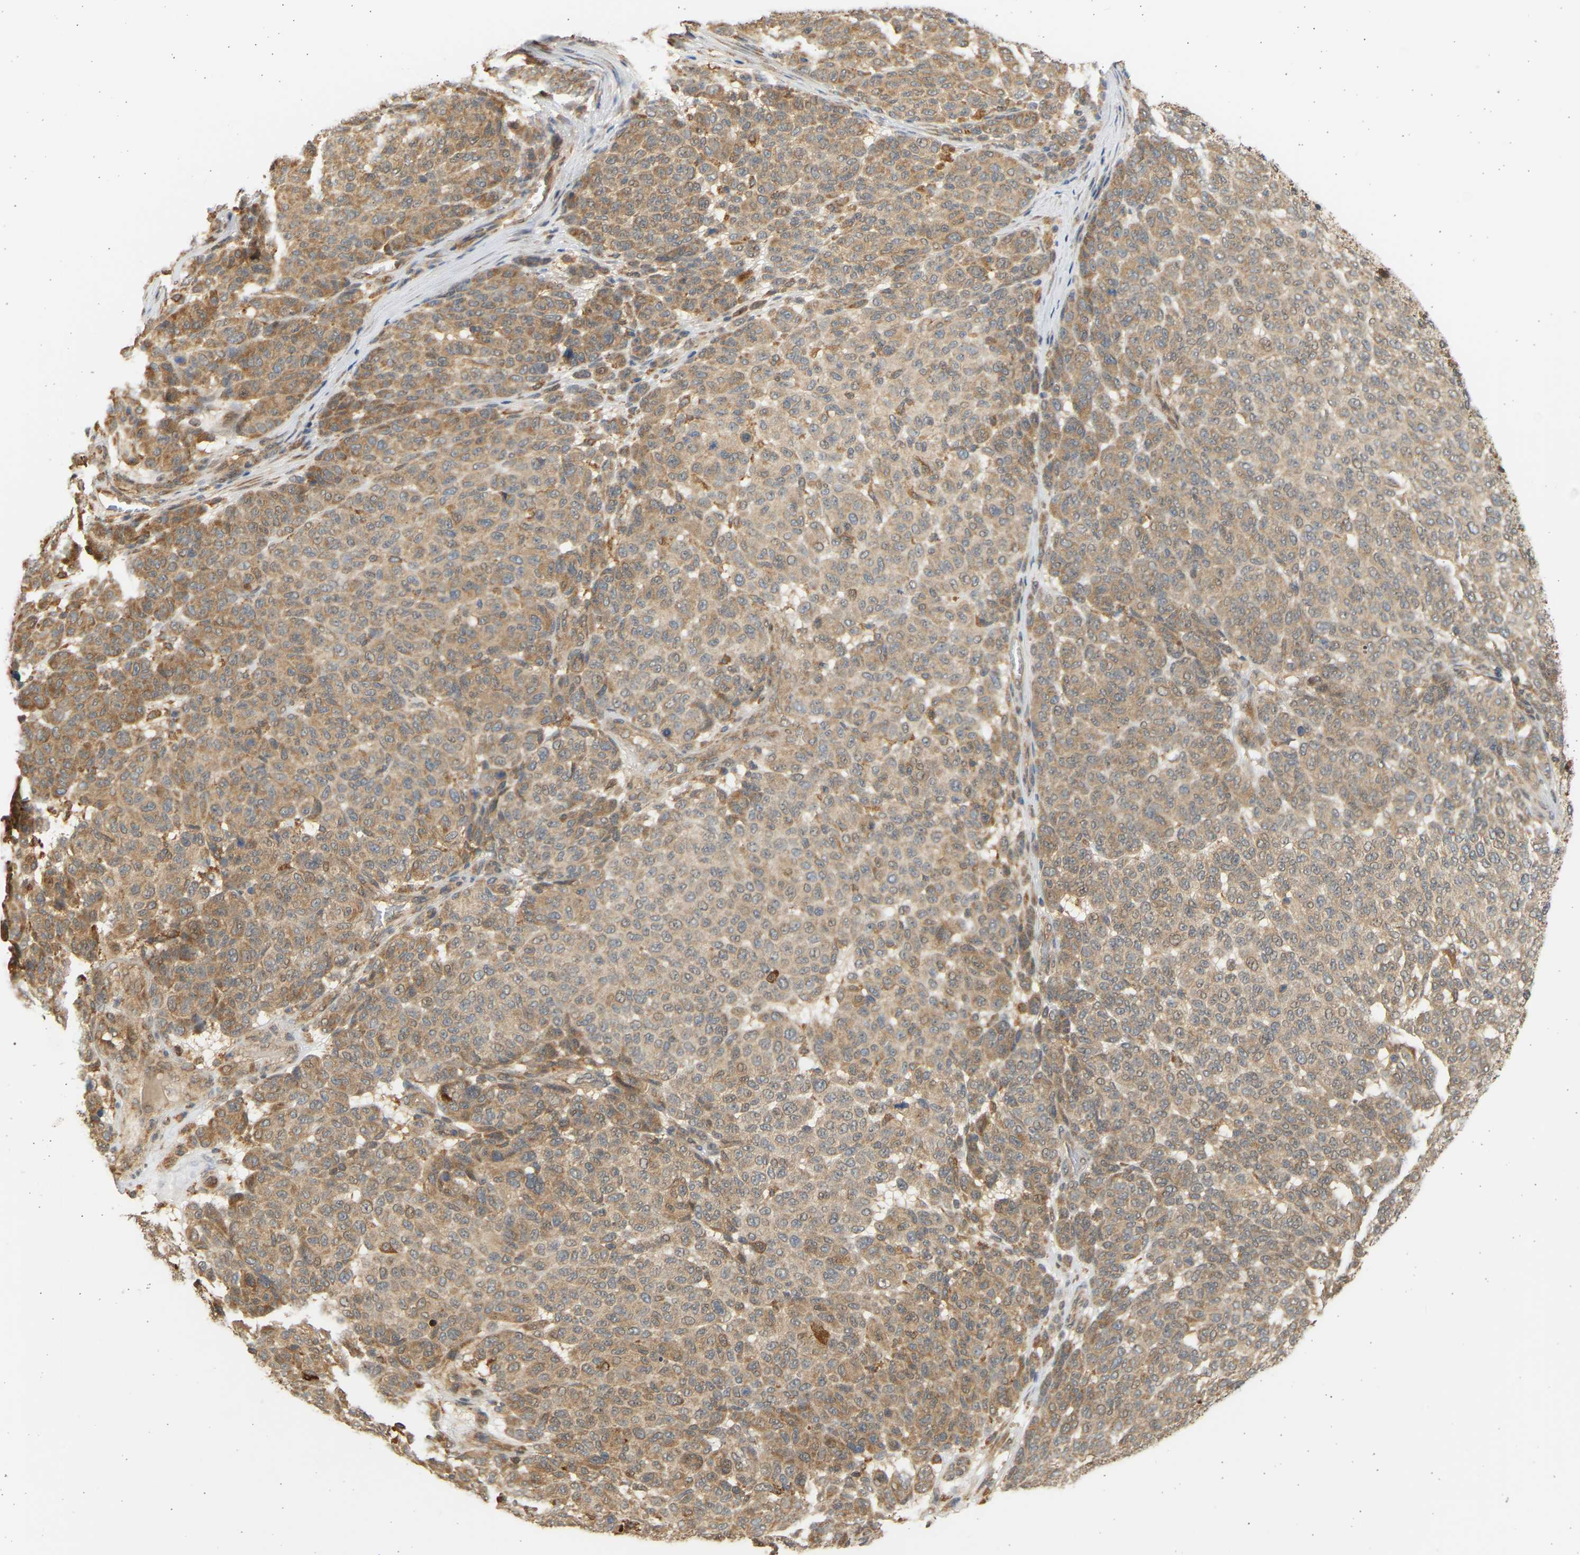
{"staining": {"intensity": "moderate", "quantity": "25%-75%", "location": "cytoplasmic/membranous"}, "tissue": "melanoma", "cell_type": "Tumor cells", "image_type": "cancer", "snomed": [{"axis": "morphology", "description": "Malignant melanoma, NOS"}, {"axis": "topography", "description": "Skin"}], "caption": "DAB (3,3'-diaminobenzidine) immunohistochemical staining of human malignant melanoma demonstrates moderate cytoplasmic/membranous protein expression in about 25%-75% of tumor cells.", "gene": "B4GALT6", "patient": {"sex": "male", "age": 59}}